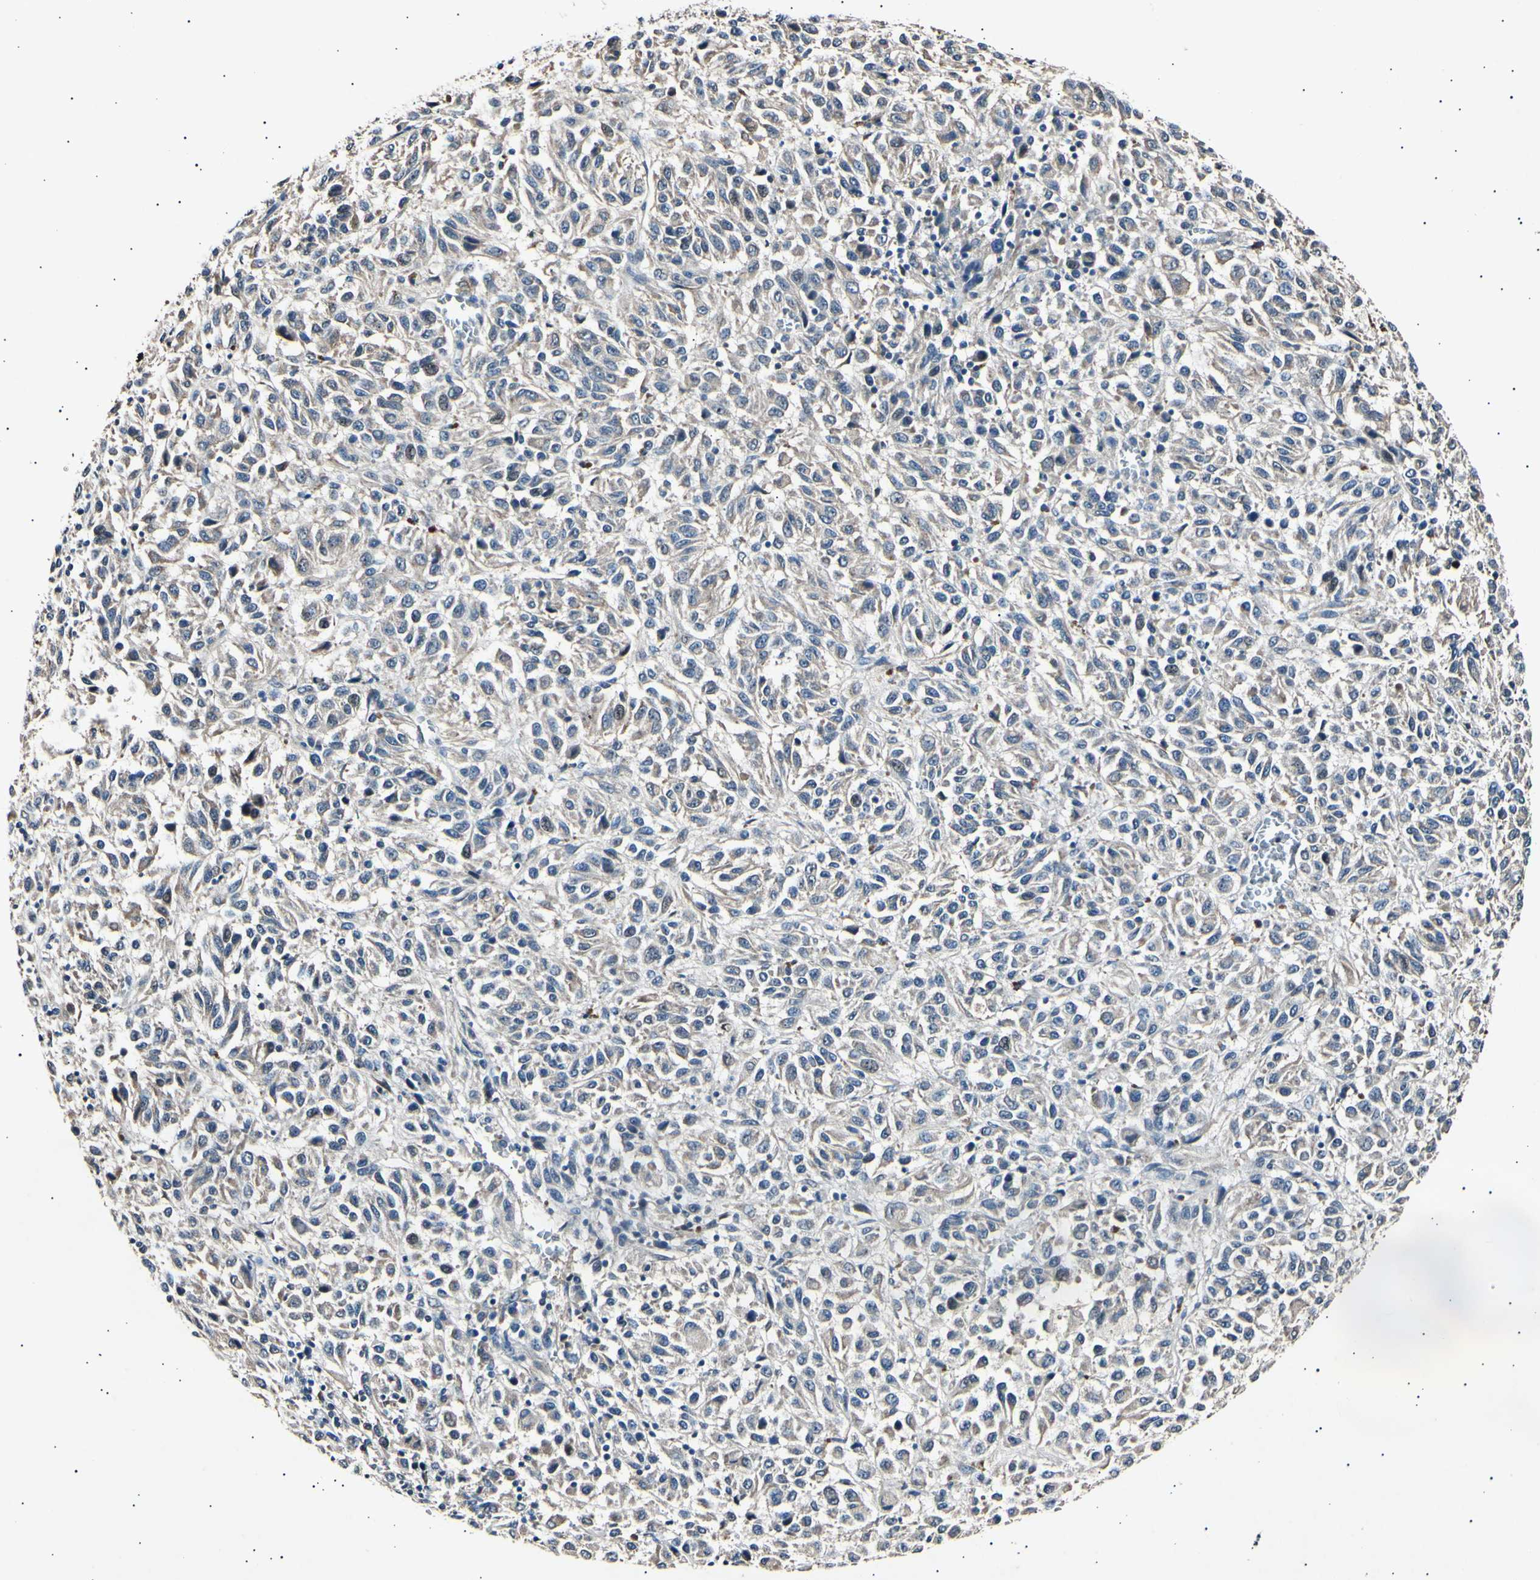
{"staining": {"intensity": "weak", "quantity": "<25%", "location": "cytoplasmic/membranous"}, "tissue": "melanoma", "cell_type": "Tumor cells", "image_type": "cancer", "snomed": [{"axis": "morphology", "description": "Malignant melanoma, Metastatic site"}, {"axis": "topography", "description": "Lung"}], "caption": "This is an IHC image of malignant melanoma (metastatic site). There is no positivity in tumor cells.", "gene": "ADCY3", "patient": {"sex": "male", "age": 64}}